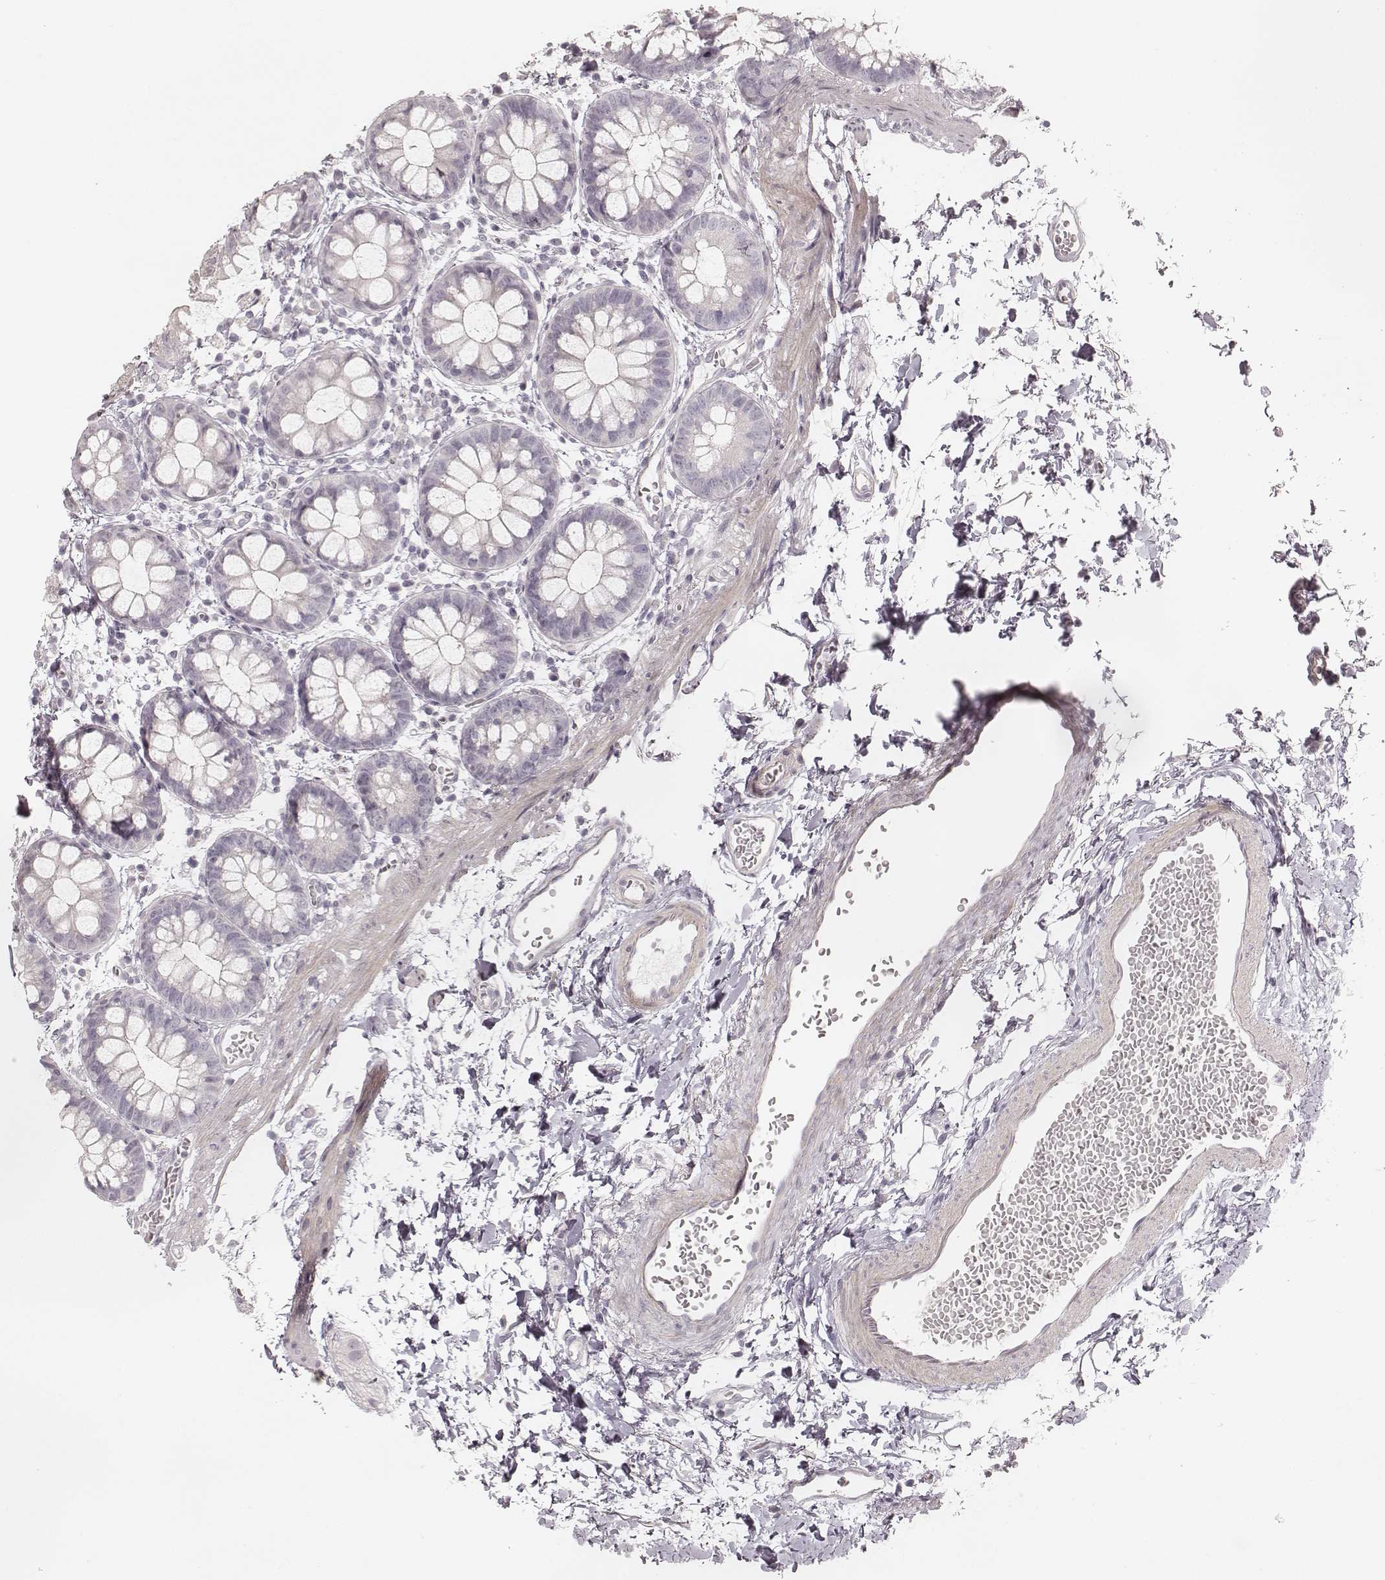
{"staining": {"intensity": "negative", "quantity": "none", "location": "none"}, "tissue": "rectum", "cell_type": "Glandular cells", "image_type": "normal", "snomed": [{"axis": "morphology", "description": "Normal tissue, NOS"}, {"axis": "topography", "description": "Rectum"}], "caption": "This is a image of immunohistochemistry (IHC) staining of normal rectum, which shows no expression in glandular cells. (DAB immunohistochemistry, high magnification).", "gene": "SPATA24", "patient": {"sex": "male", "age": 57}}